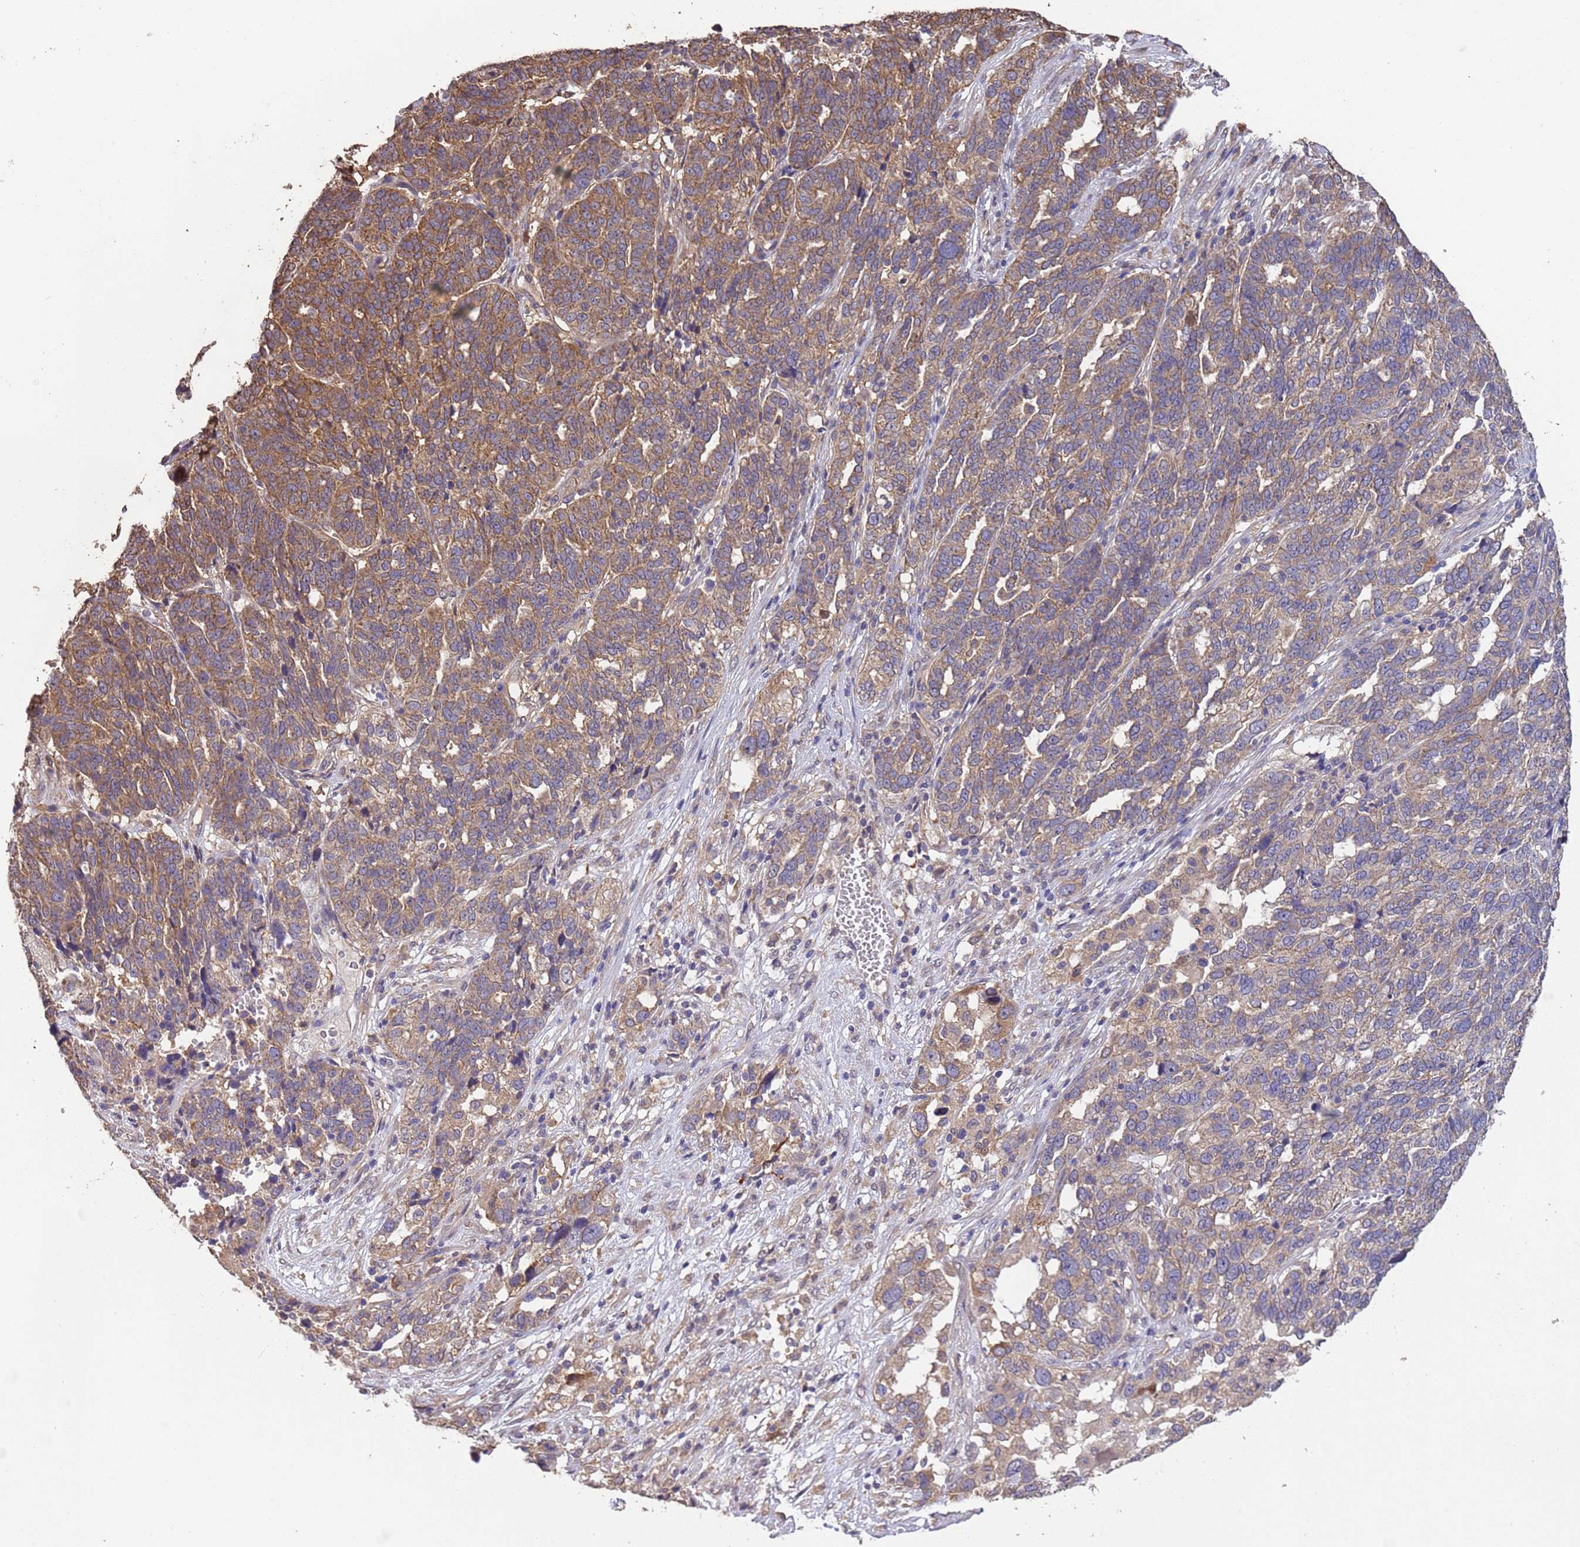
{"staining": {"intensity": "moderate", "quantity": "25%-75%", "location": "cytoplasmic/membranous"}, "tissue": "ovarian cancer", "cell_type": "Tumor cells", "image_type": "cancer", "snomed": [{"axis": "morphology", "description": "Cystadenocarcinoma, serous, NOS"}, {"axis": "topography", "description": "Ovary"}], "caption": "Serous cystadenocarcinoma (ovarian) stained for a protein (brown) displays moderate cytoplasmic/membranous positive expression in about 25%-75% of tumor cells.", "gene": "NPHP1", "patient": {"sex": "female", "age": 59}}